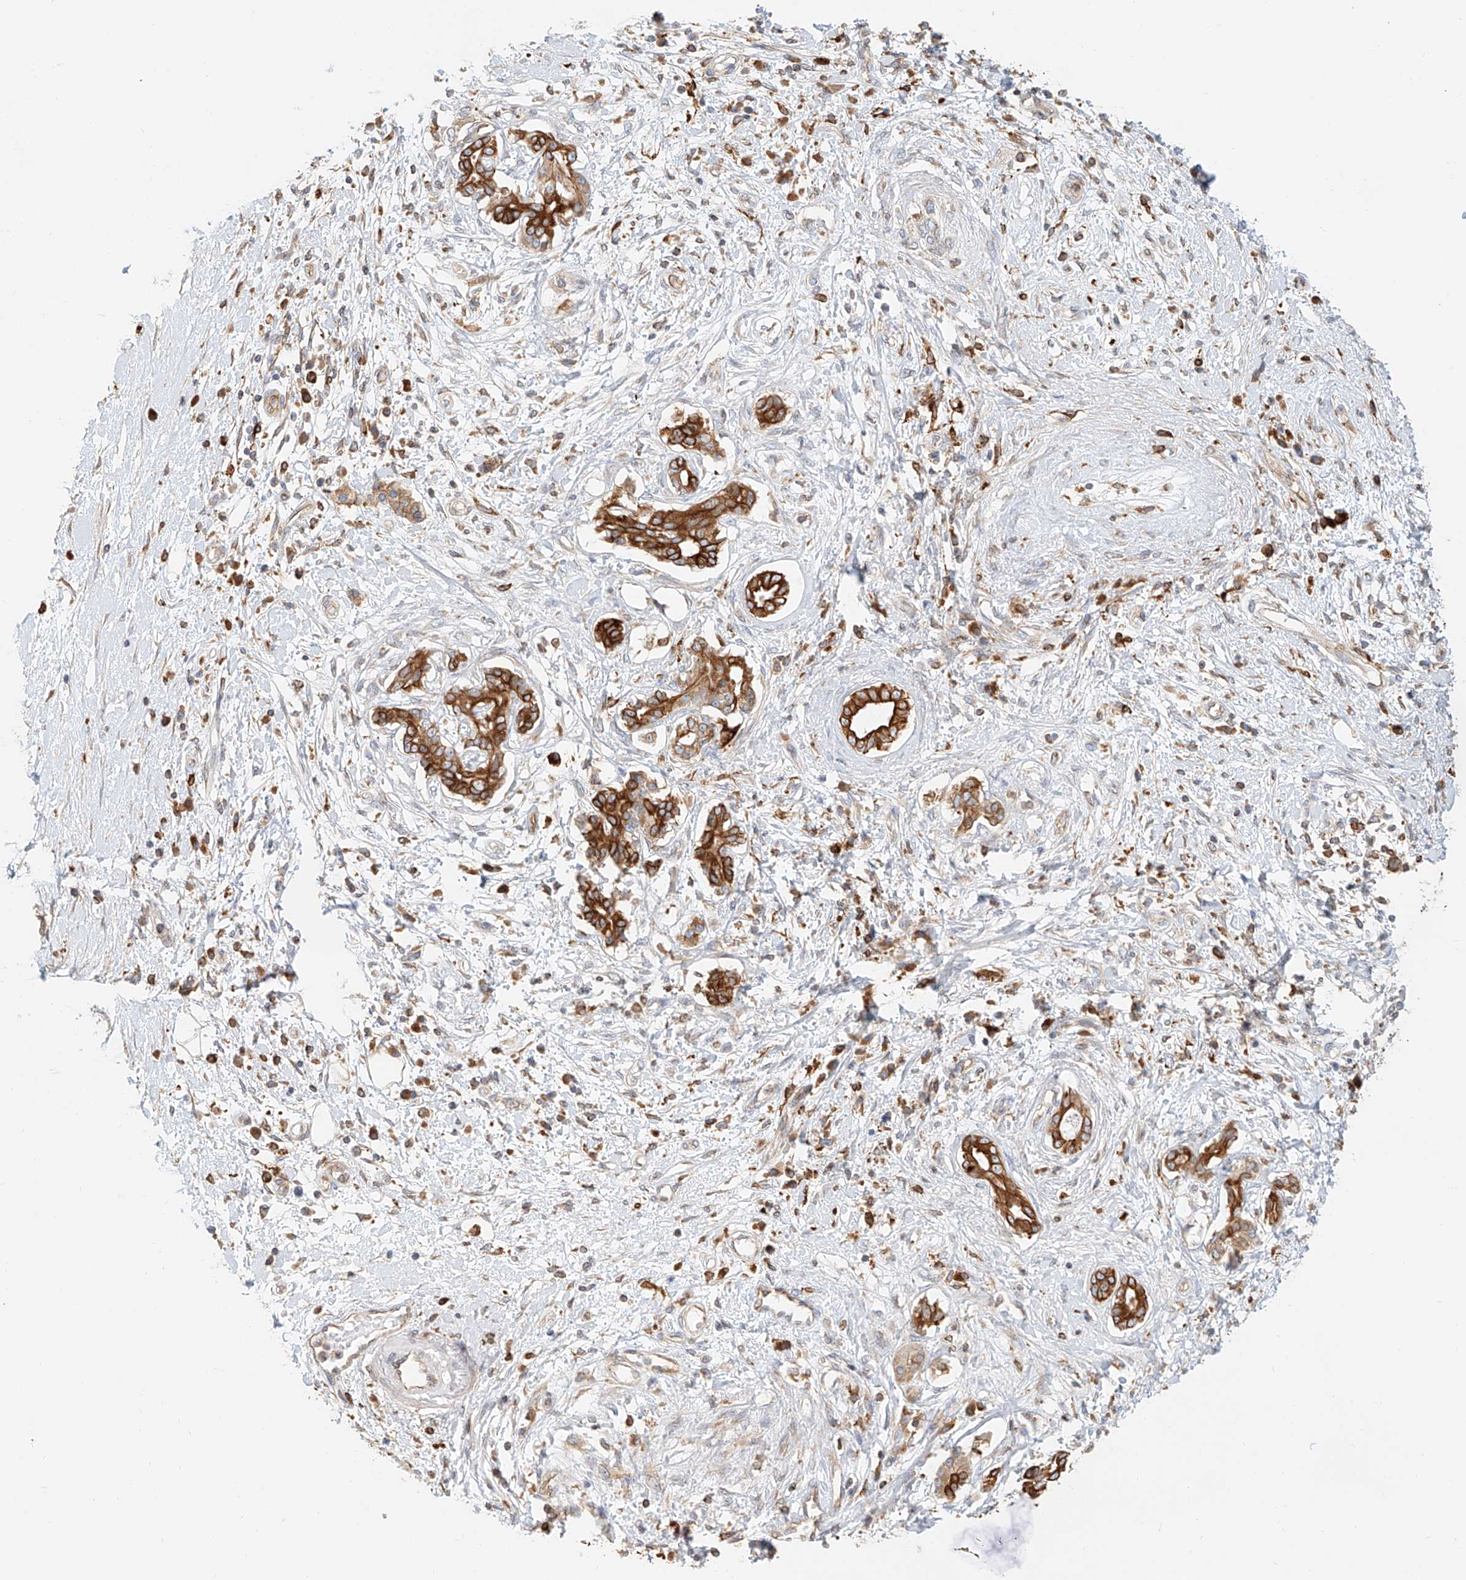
{"staining": {"intensity": "strong", "quantity": ">75%", "location": "cytoplasmic/membranous"}, "tissue": "pancreatic cancer", "cell_type": "Tumor cells", "image_type": "cancer", "snomed": [{"axis": "morphology", "description": "Adenocarcinoma, NOS"}, {"axis": "topography", "description": "Pancreas"}], "caption": "Approximately >75% of tumor cells in human pancreatic adenocarcinoma show strong cytoplasmic/membranous protein expression as visualized by brown immunohistochemical staining.", "gene": "DHRS7", "patient": {"sex": "female", "age": 56}}